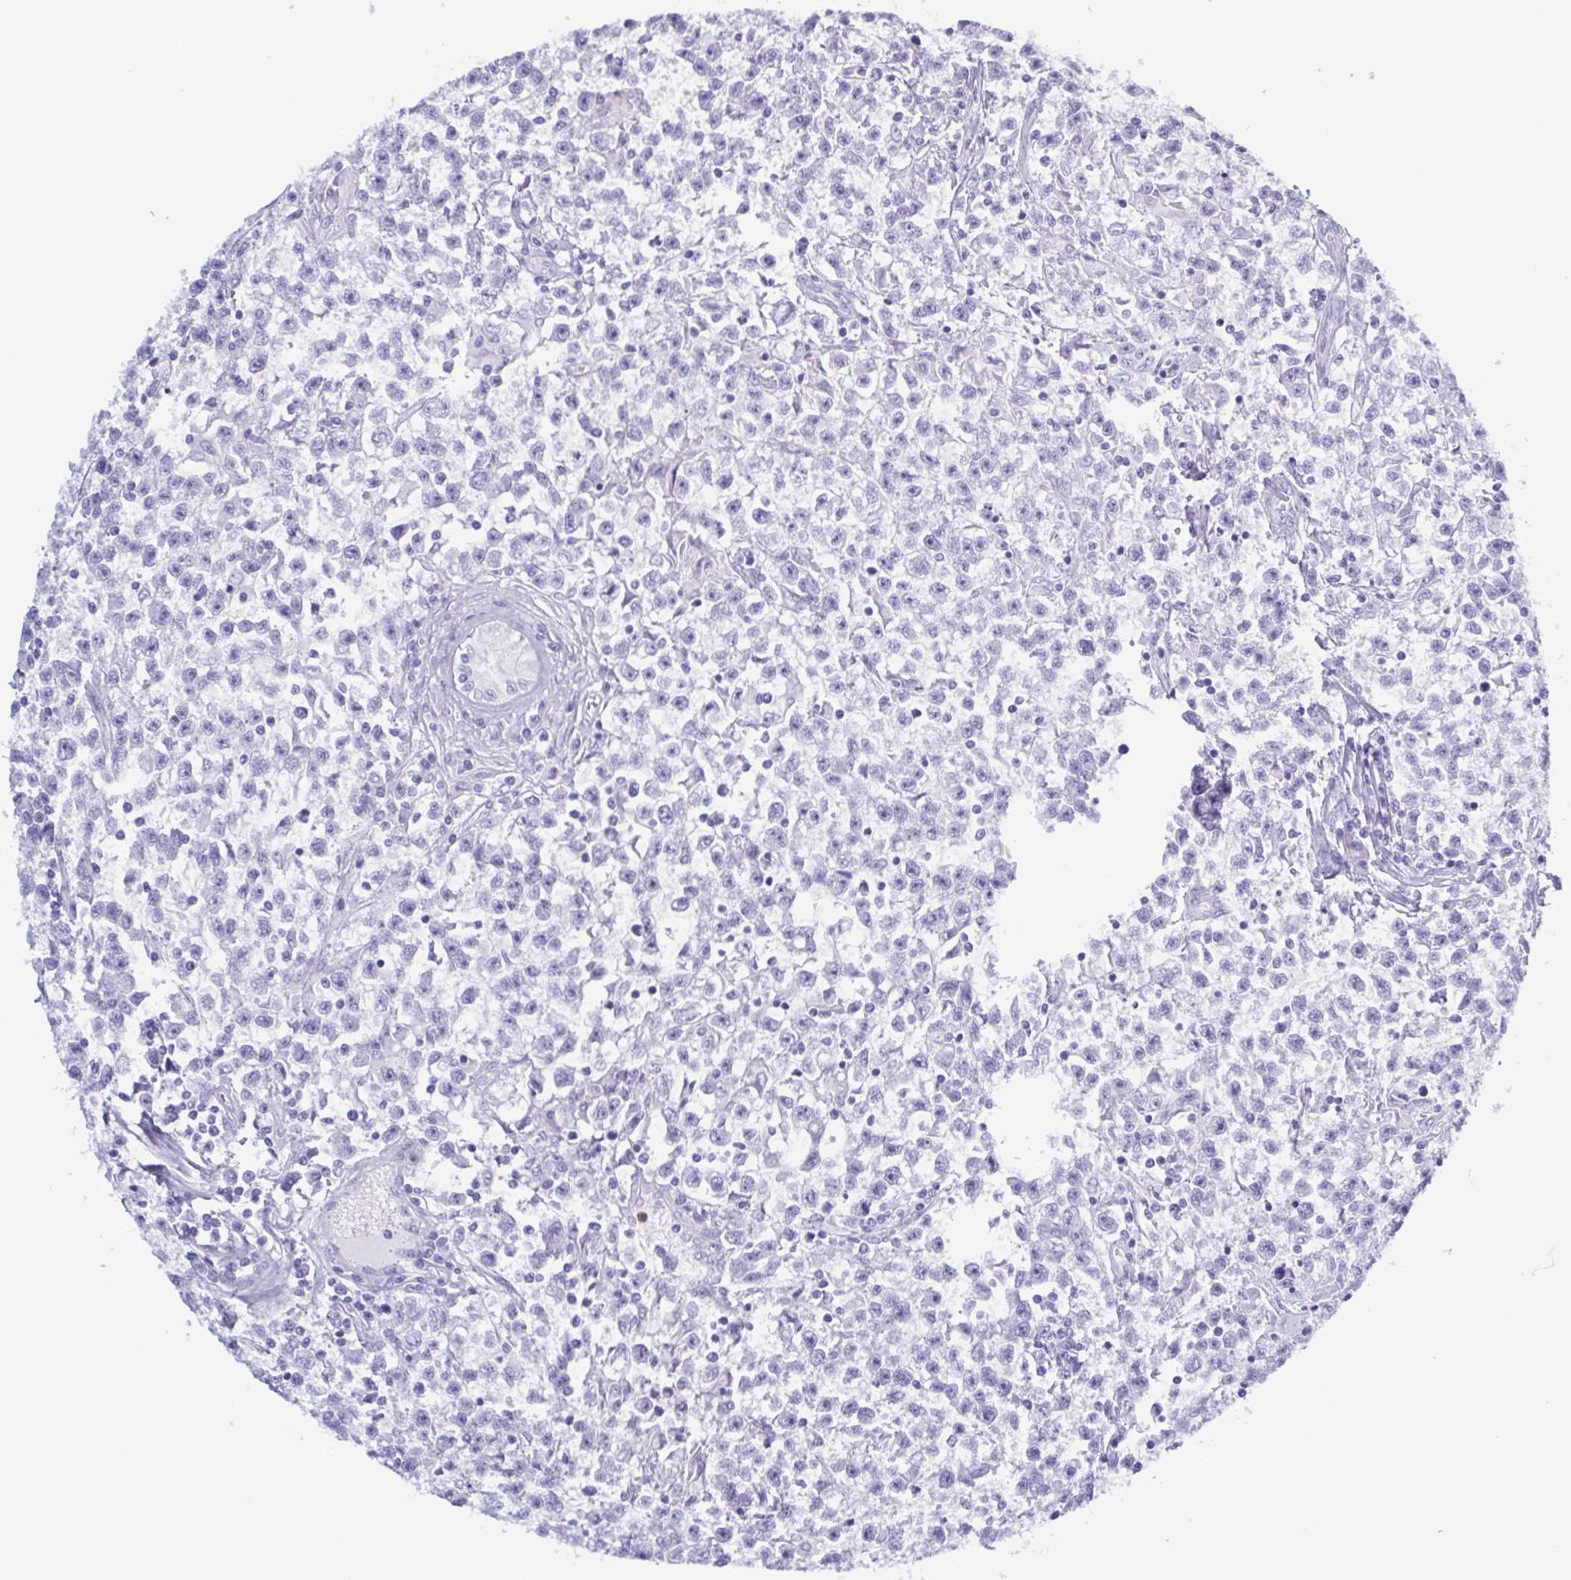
{"staining": {"intensity": "negative", "quantity": "none", "location": "none"}, "tissue": "testis cancer", "cell_type": "Tumor cells", "image_type": "cancer", "snomed": [{"axis": "morphology", "description": "Seminoma, NOS"}, {"axis": "topography", "description": "Testis"}], "caption": "Seminoma (testis) stained for a protein using IHC reveals no expression tumor cells.", "gene": "LTF", "patient": {"sex": "male", "age": 31}}